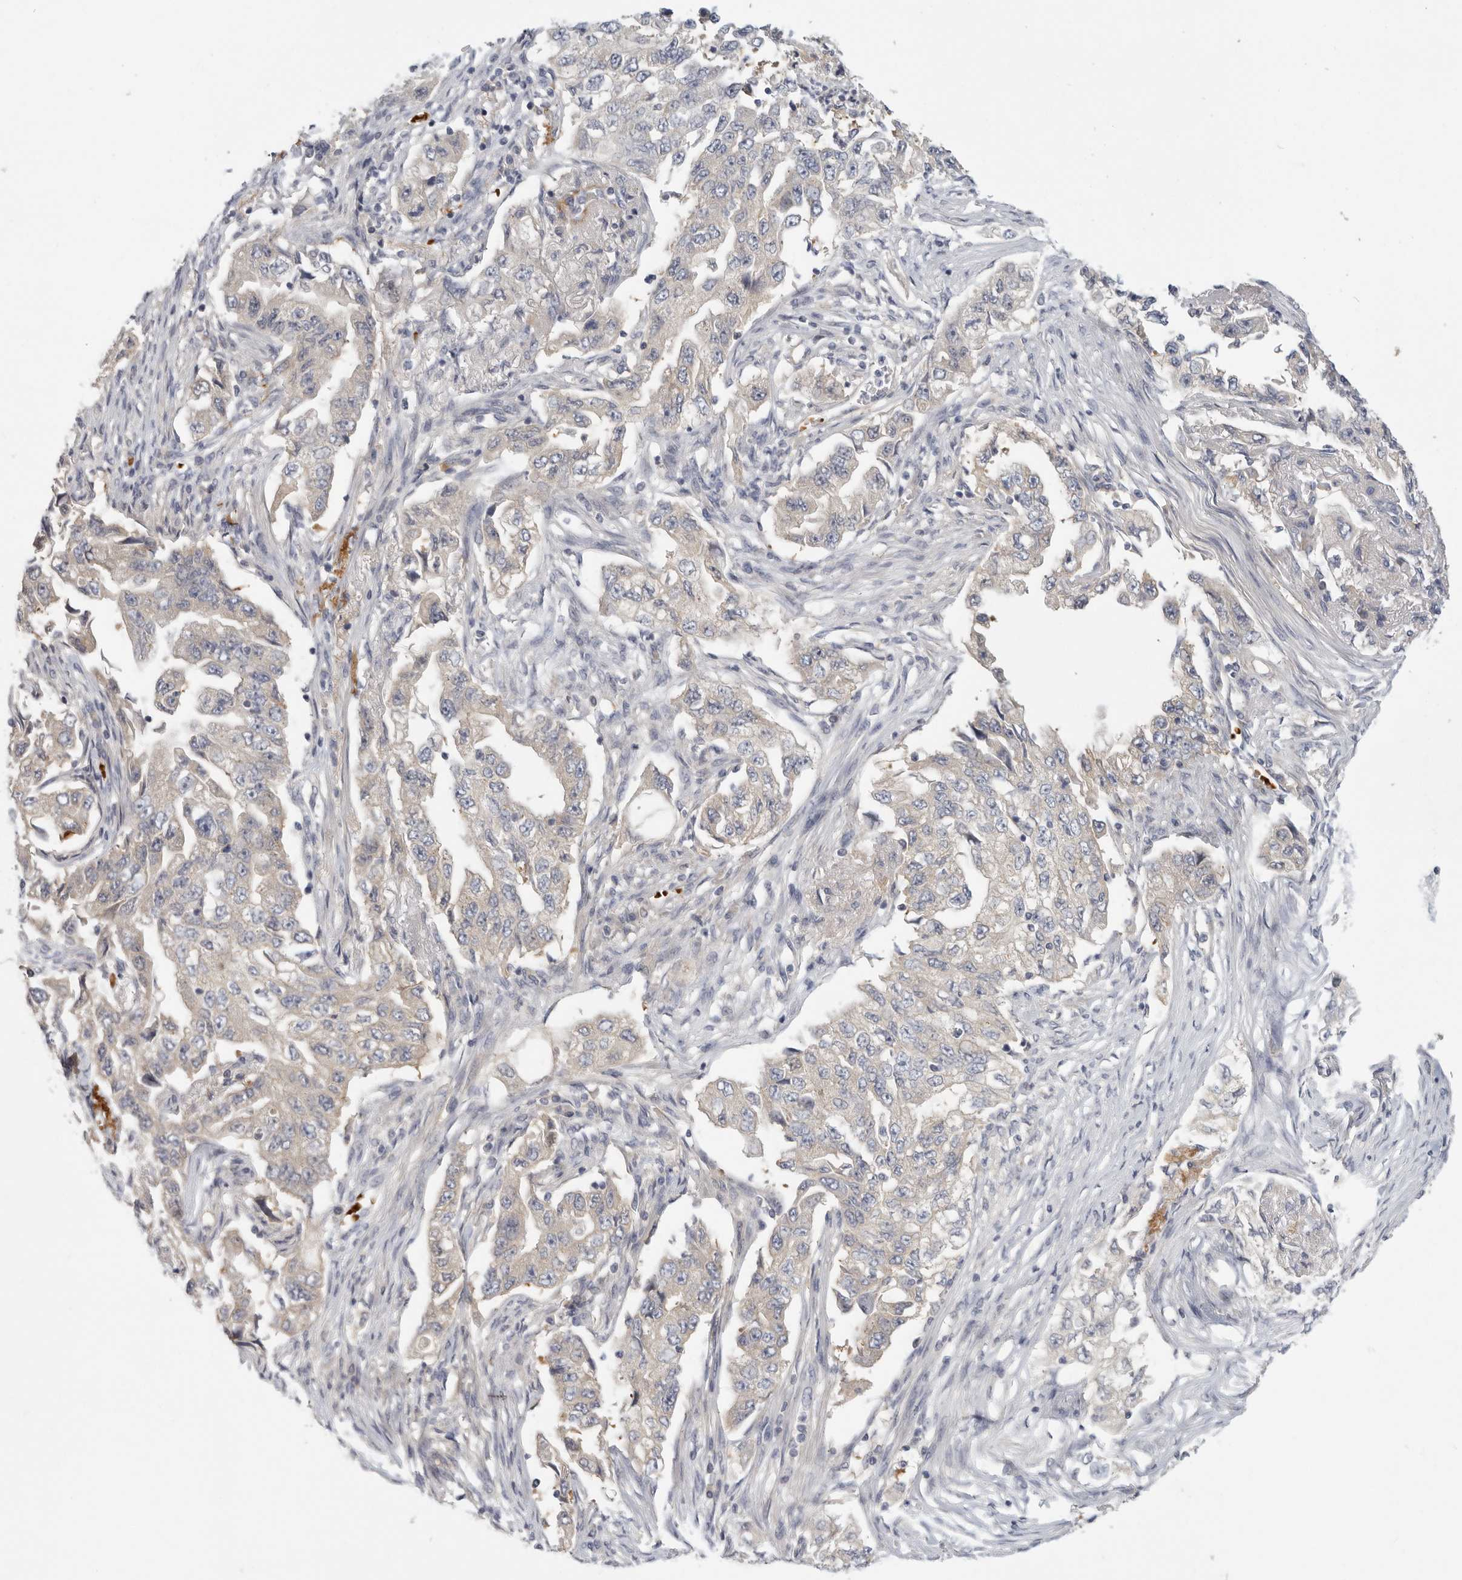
{"staining": {"intensity": "negative", "quantity": "none", "location": "none"}, "tissue": "lung cancer", "cell_type": "Tumor cells", "image_type": "cancer", "snomed": [{"axis": "morphology", "description": "Adenocarcinoma, NOS"}, {"axis": "topography", "description": "Lung"}], "caption": "Immunohistochemistry histopathology image of neoplastic tissue: human lung cancer stained with DAB (3,3'-diaminobenzidine) reveals no significant protein staining in tumor cells. (Brightfield microscopy of DAB (3,3'-diaminobenzidine) immunohistochemistry (IHC) at high magnification).", "gene": "CFAP298", "patient": {"sex": "female", "age": 51}}